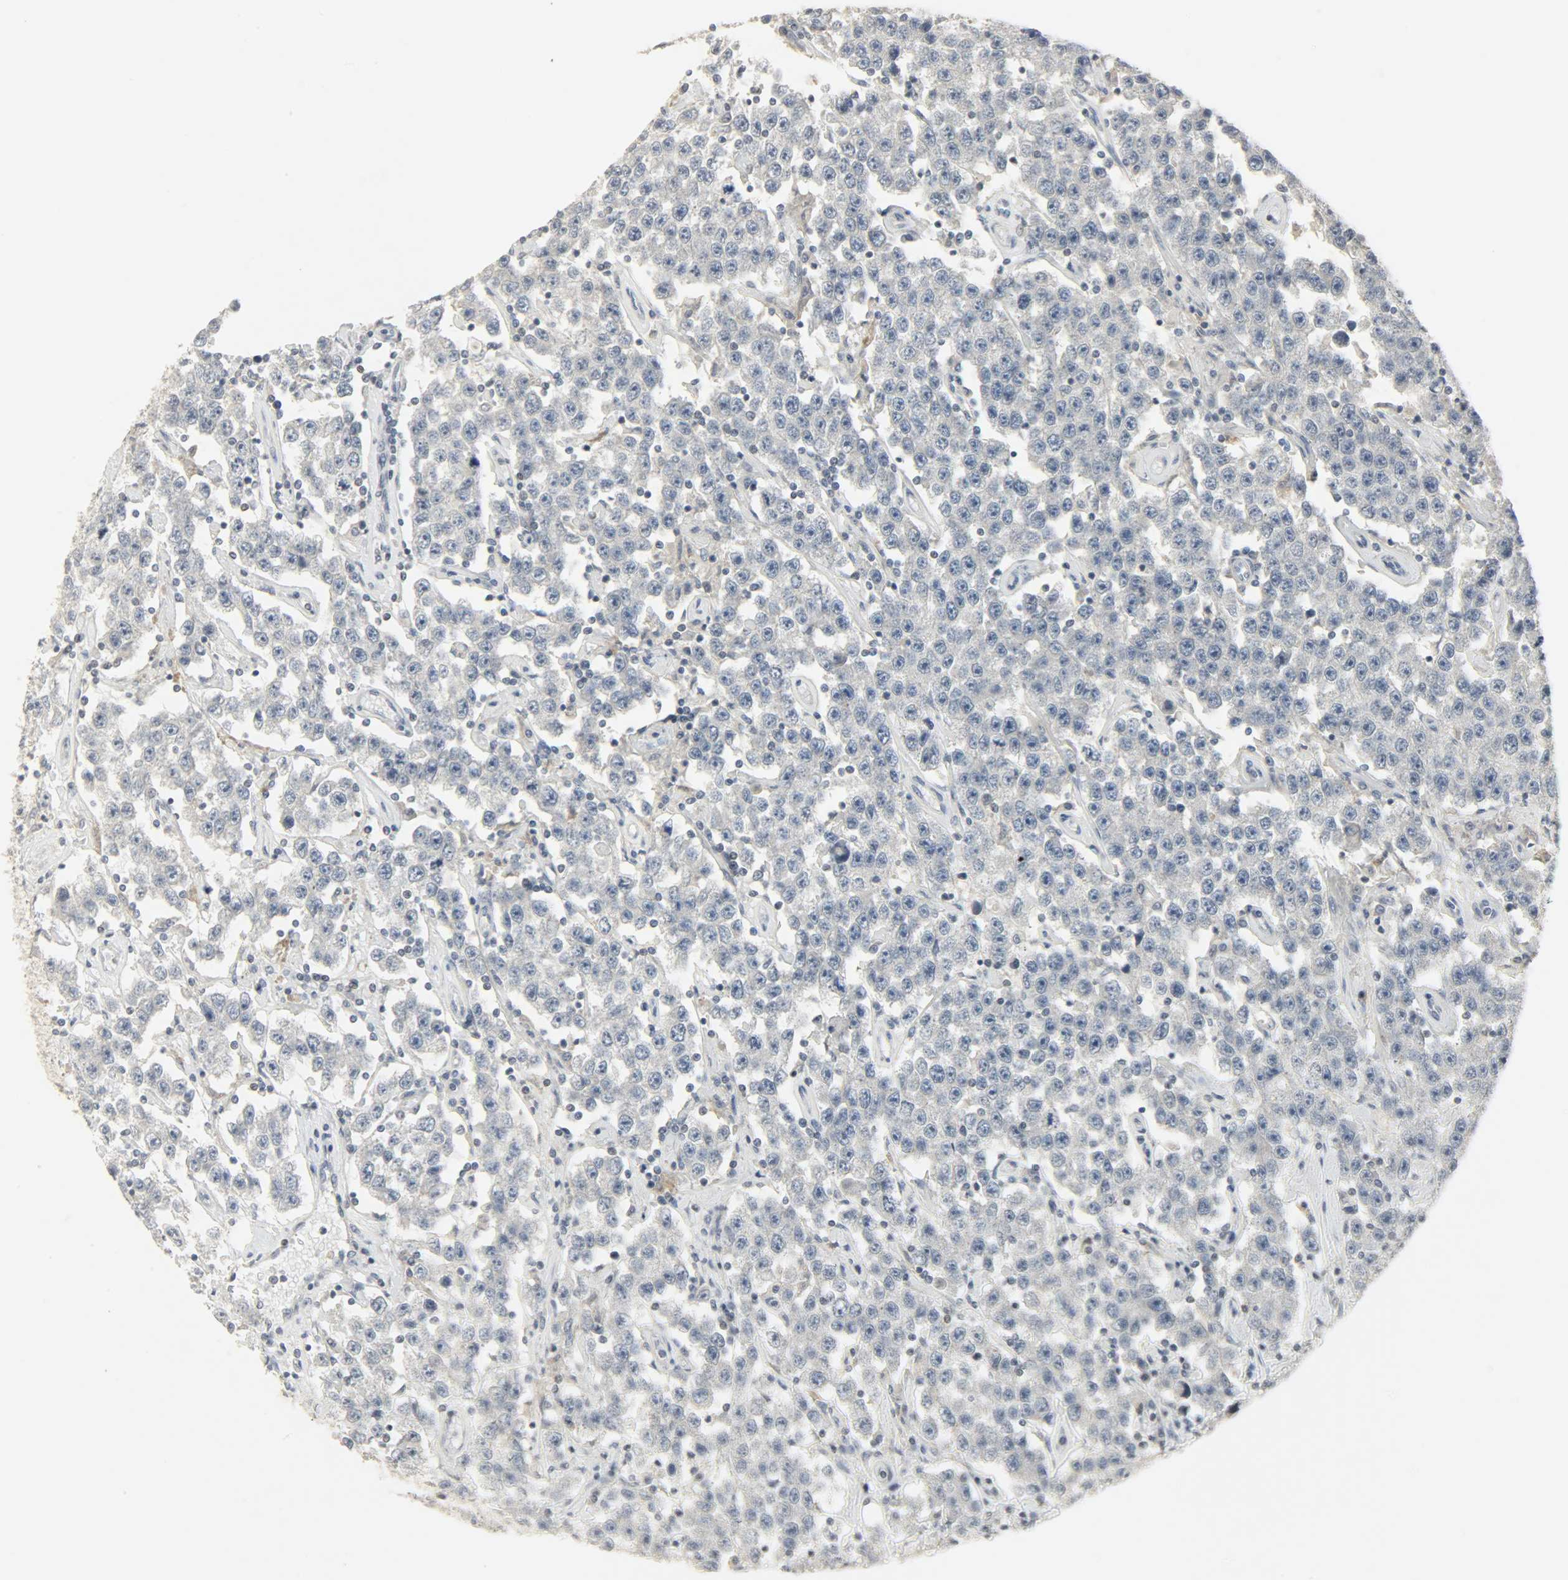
{"staining": {"intensity": "weak", "quantity": "25%-75%", "location": "cytoplasmic/membranous"}, "tissue": "testis cancer", "cell_type": "Tumor cells", "image_type": "cancer", "snomed": [{"axis": "morphology", "description": "Seminoma, NOS"}, {"axis": "topography", "description": "Testis"}], "caption": "A photomicrograph showing weak cytoplasmic/membranous expression in about 25%-75% of tumor cells in testis cancer (seminoma), as visualized by brown immunohistochemical staining.", "gene": "CAMK4", "patient": {"sex": "male", "age": 52}}